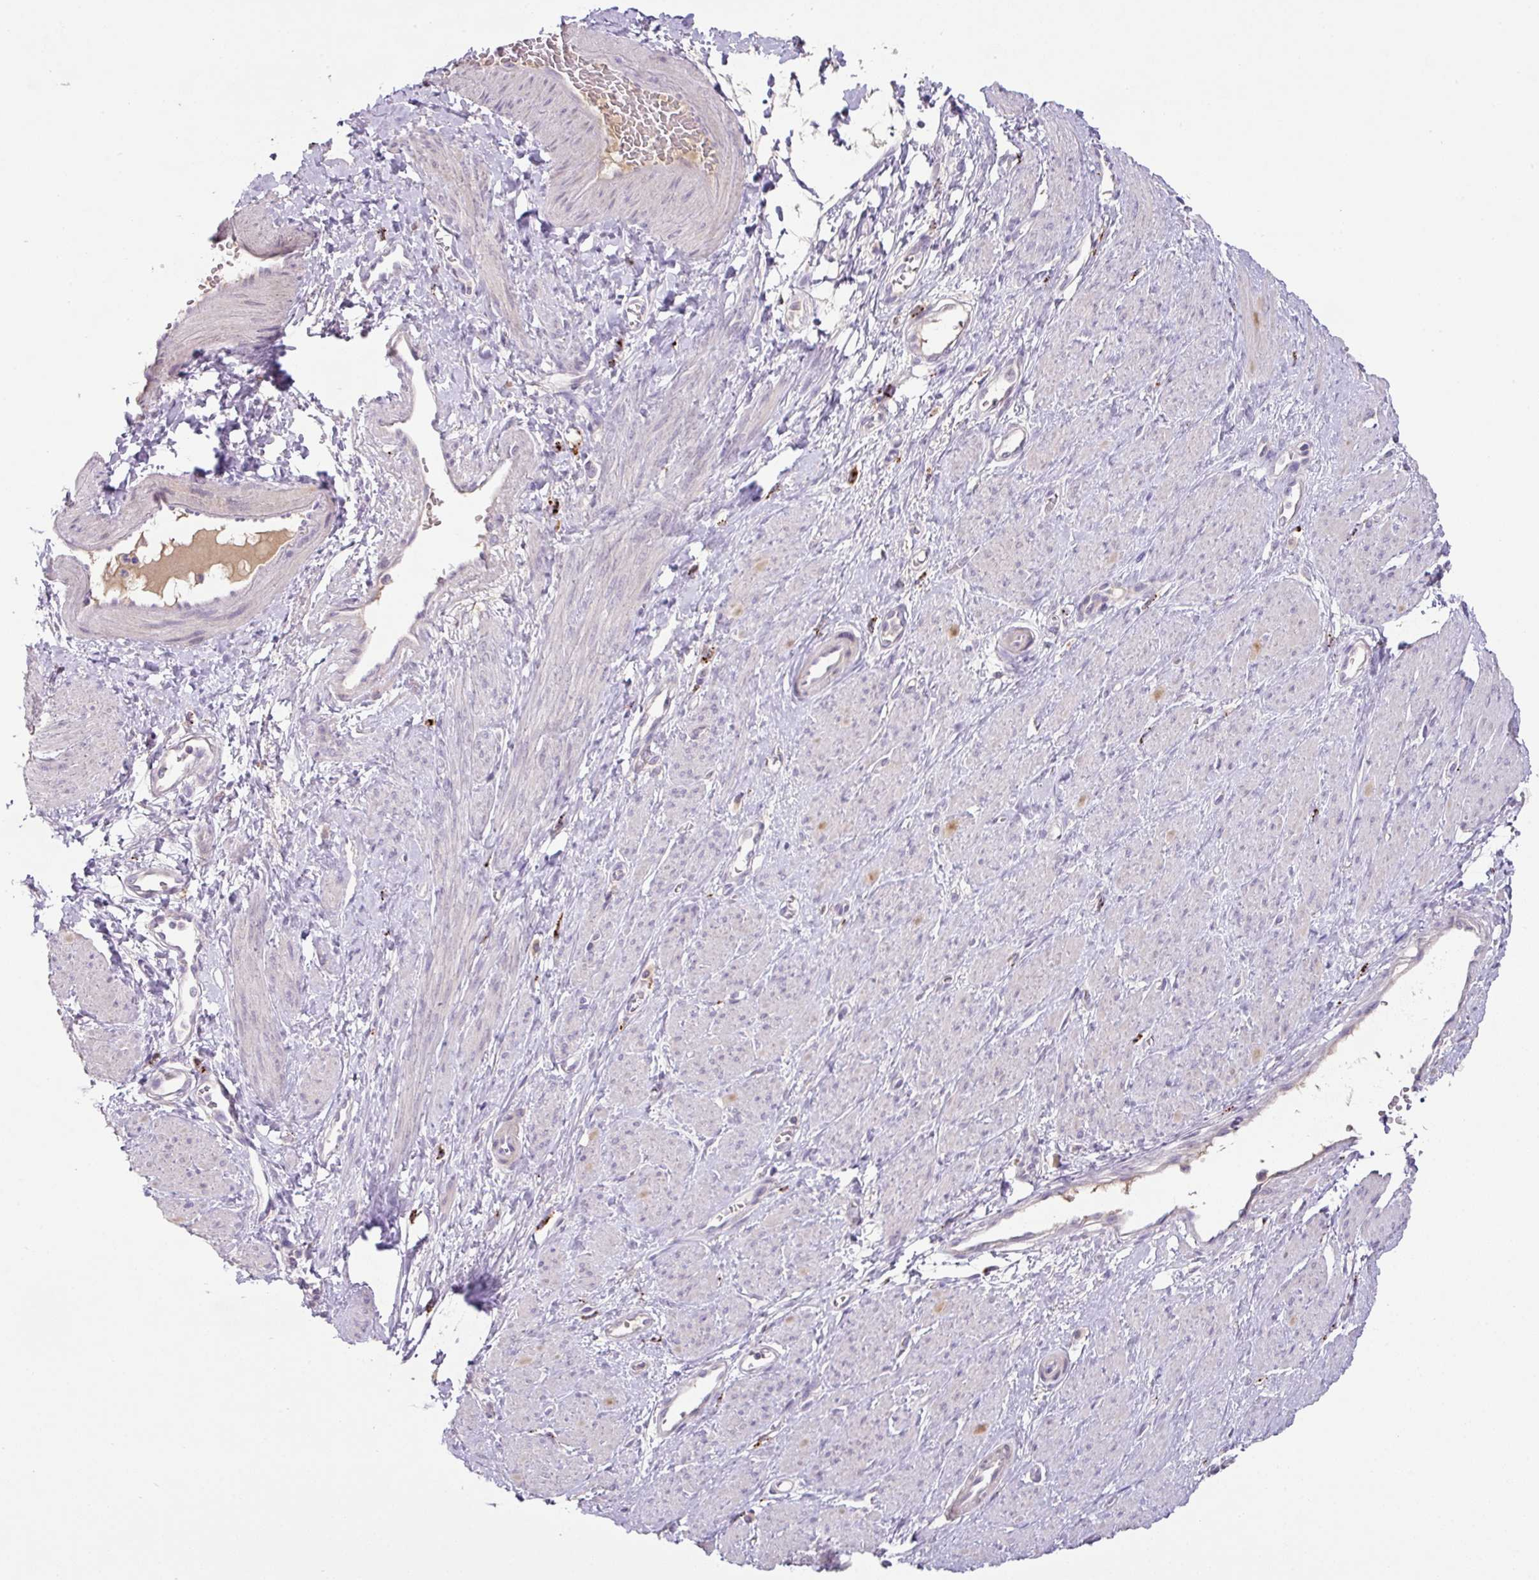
{"staining": {"intensity": "negative", "quantity": "none", "location": "none"}, "tissue": "smooth muscle", "cell_type": "Smooth muscle cells", "image_type": "normal", "snomed": [{"axis": "morphology", "description": "Normal tissue, NOS"}, {"axis": "topography", "description": "Smooth muscle"}, {"axis": "topography", "description": "Uterus"}], "caption": "An immunohistochemistry photomicrograph of unremarkable smooth muscle is shown. There is no staining in smooth muscle cells of smooth muscle.", "gene": "PLEKHH3", "patient": {"sex": "female", "age": 39}}